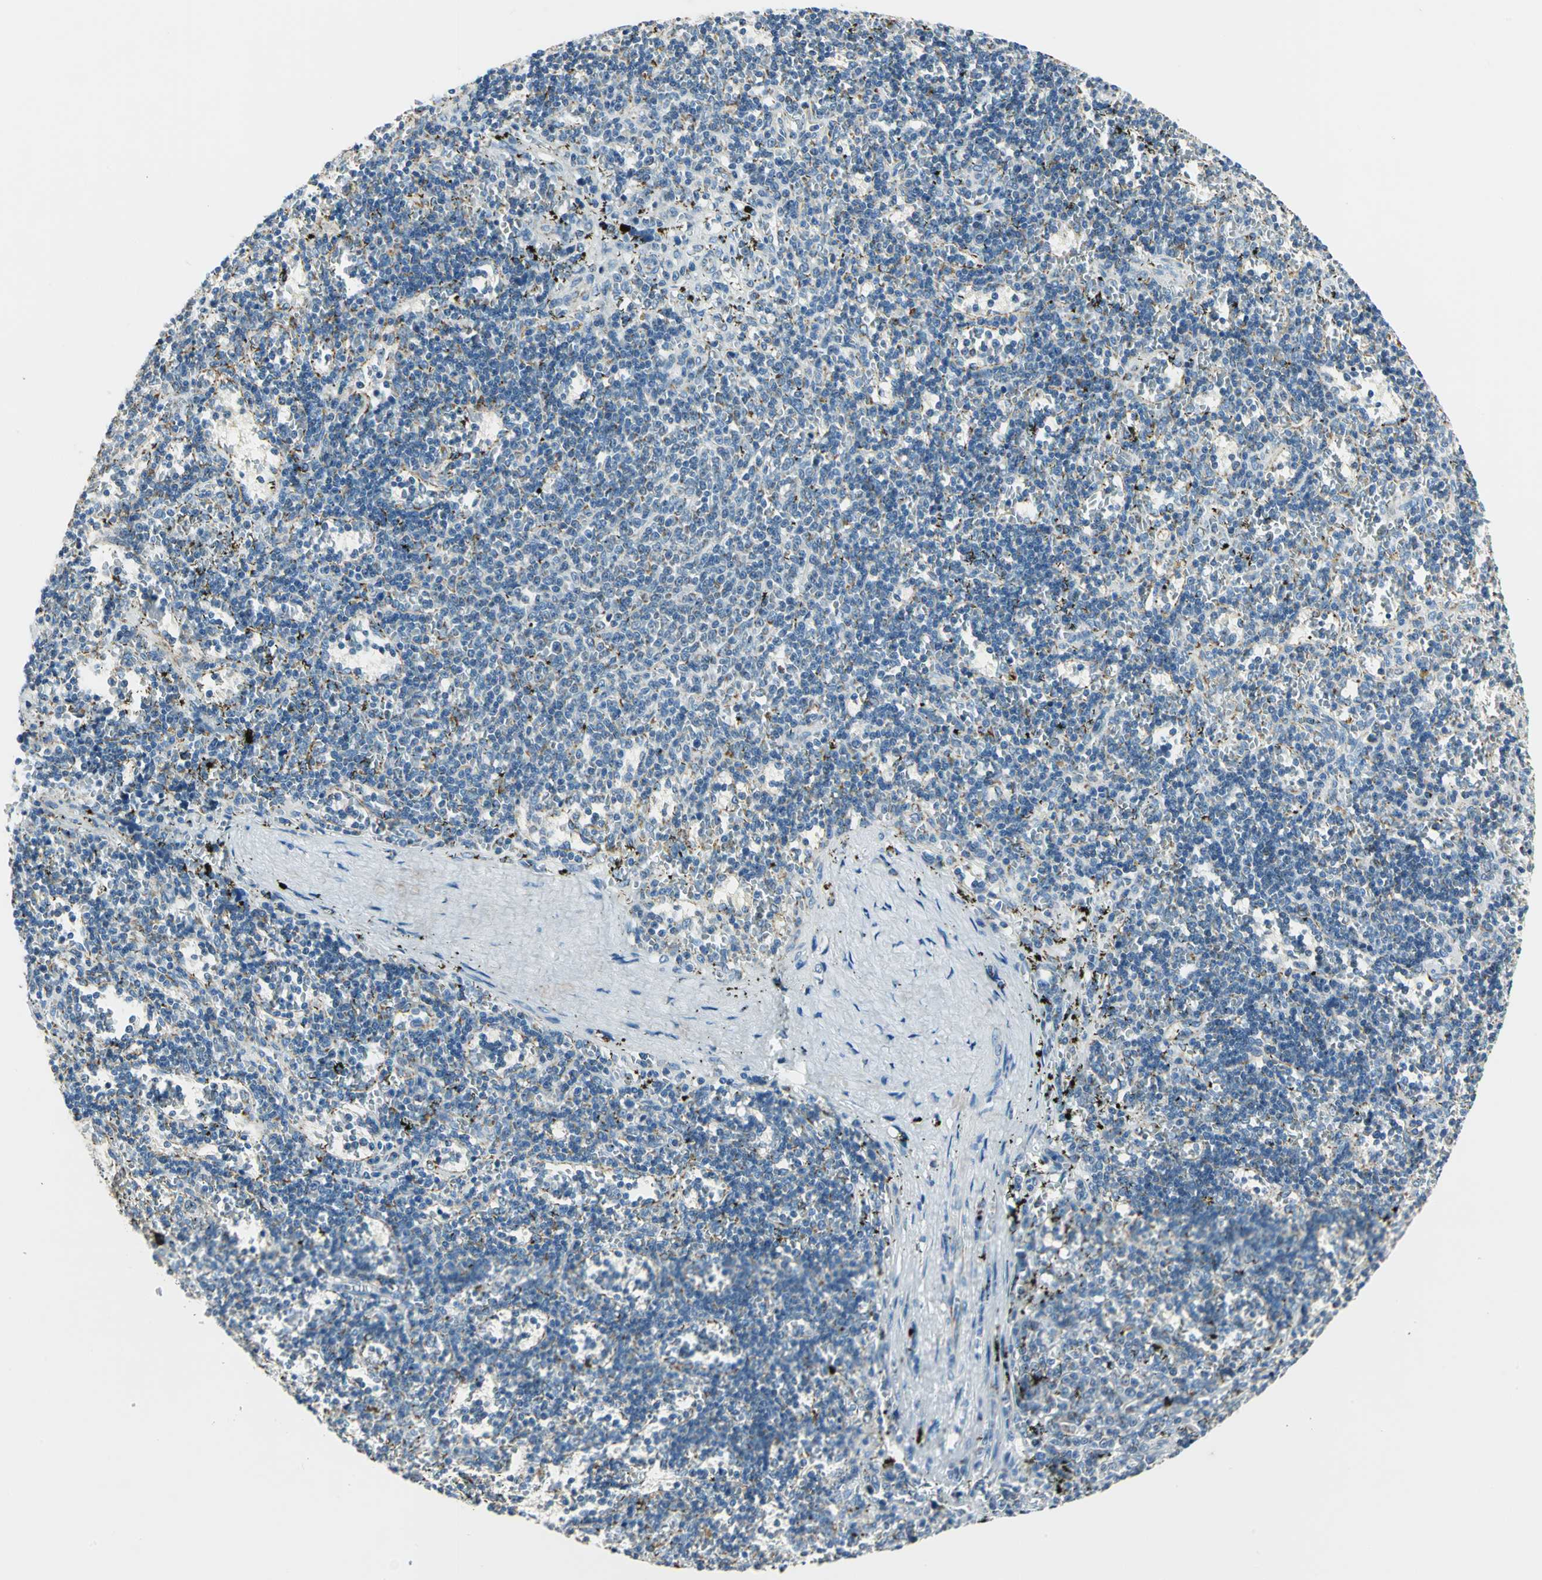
{"staining": {"intensity": "moderate", "quantity": "<25%", "location": "cytoplasmic/membranous"}, "tissue": "lymphoma", "cell_type": "Tumor cells", "image_type": "cancer", "snomed": [{"axis": "morphology", "description": "Malignant lymphoma, non-Hodgkin's type, Low grade"}, {"axis": "topography", "description": "Spleen"}], "caption": "Protein expression analysis of human lymphoma reveals moderate cytoplasmic/membranous positivity in about <25% of tumor cells.", "gene": "ACADM", "patient": {"sex": "male", "age": 60}}